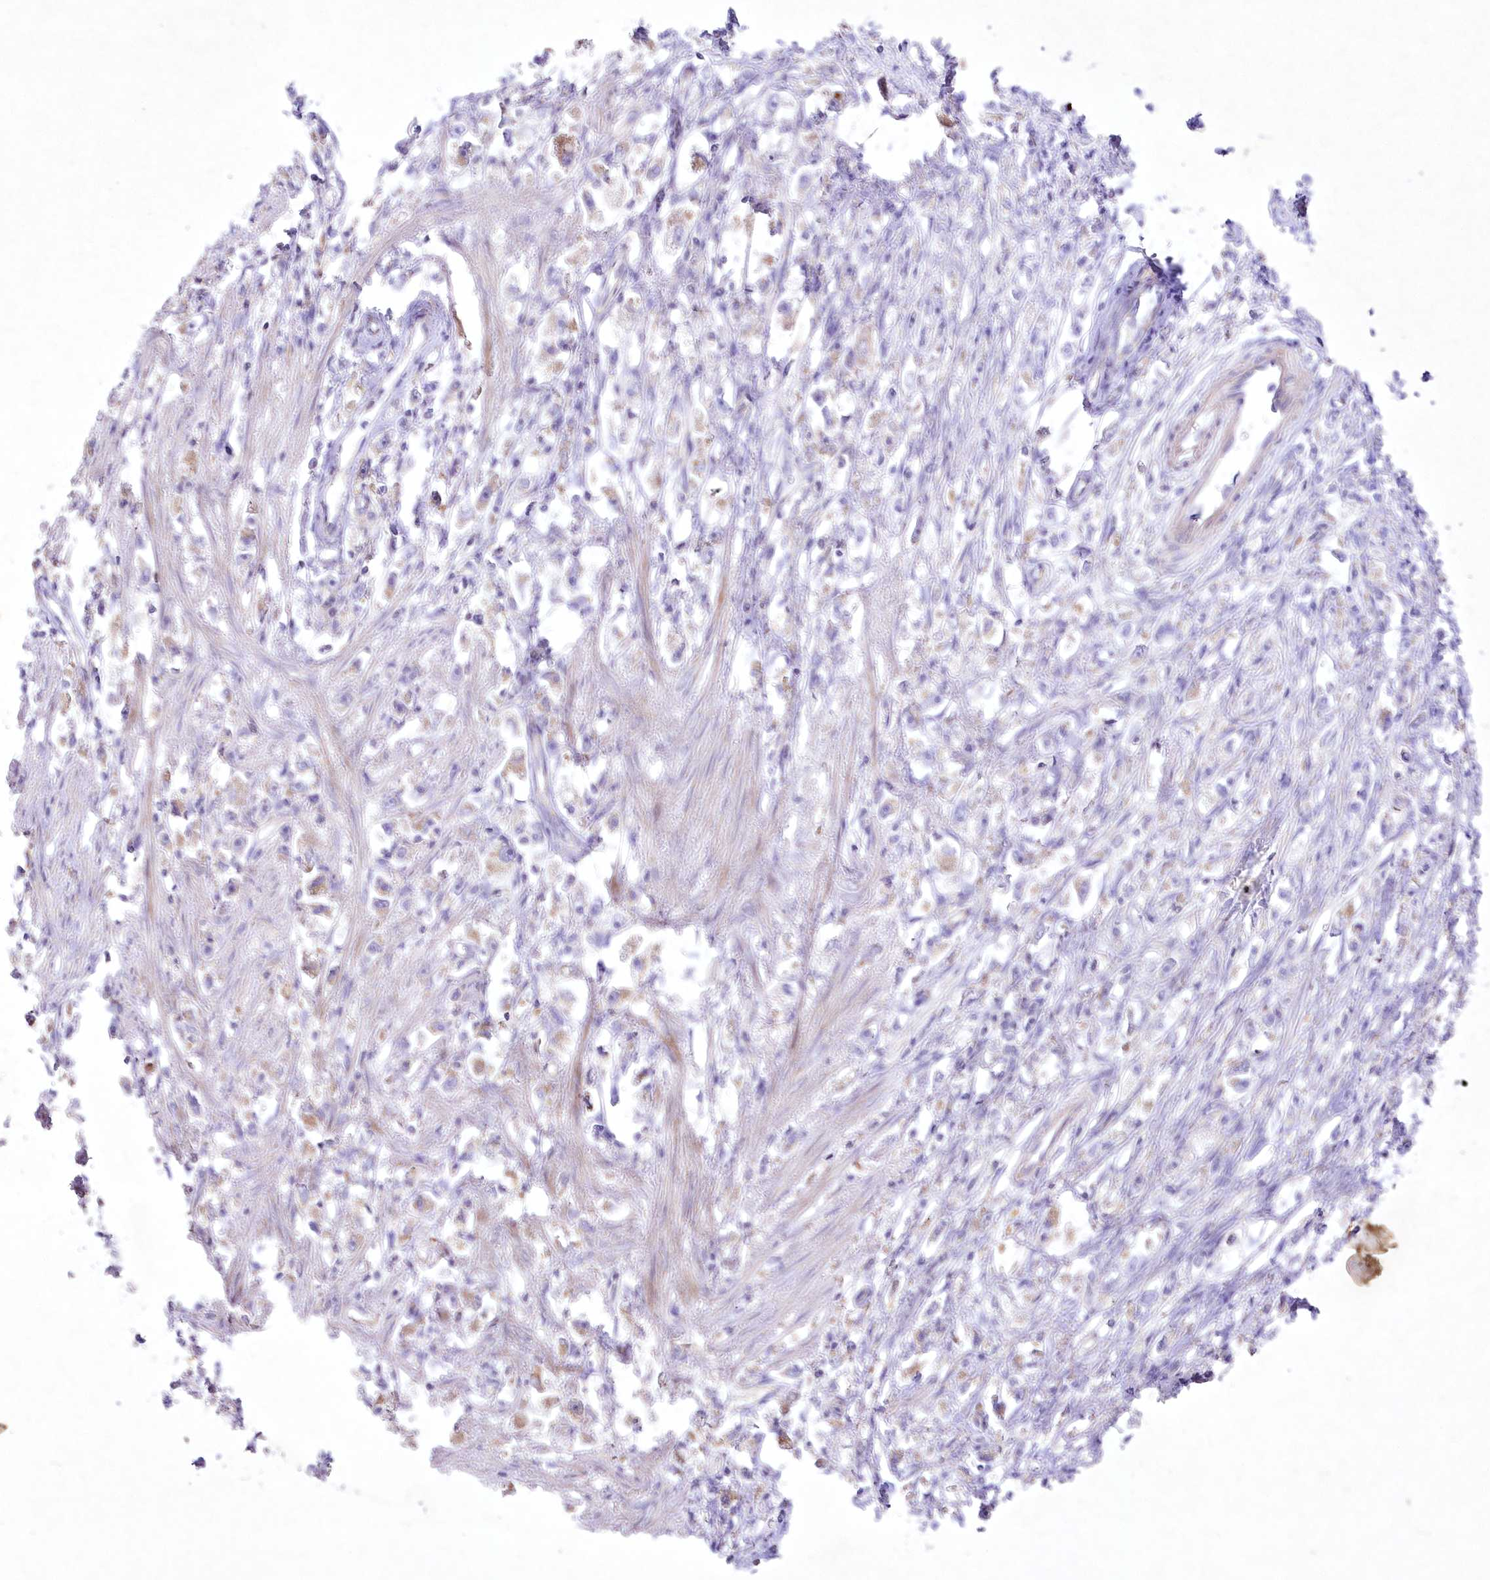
{"staining": {"intensity": "weak", "quantity": "<25%", "location": "cytoplasmic/membranous"}, "tissue": "stomach cancer", "cell_type": "Tumor cells", "image_type": "cancer", "snomed": [{"axis": "morphology", "description": "Adenocarcinoma, NOS"}, {"axis": "topography", "description": "Stomach"}], "caption": "Stomach cancer was stained to show a protein in brown. There is no significant expression in tumor cells.", "gene": "ITSN2", "patient": {"sex": "female", "age": 59}}